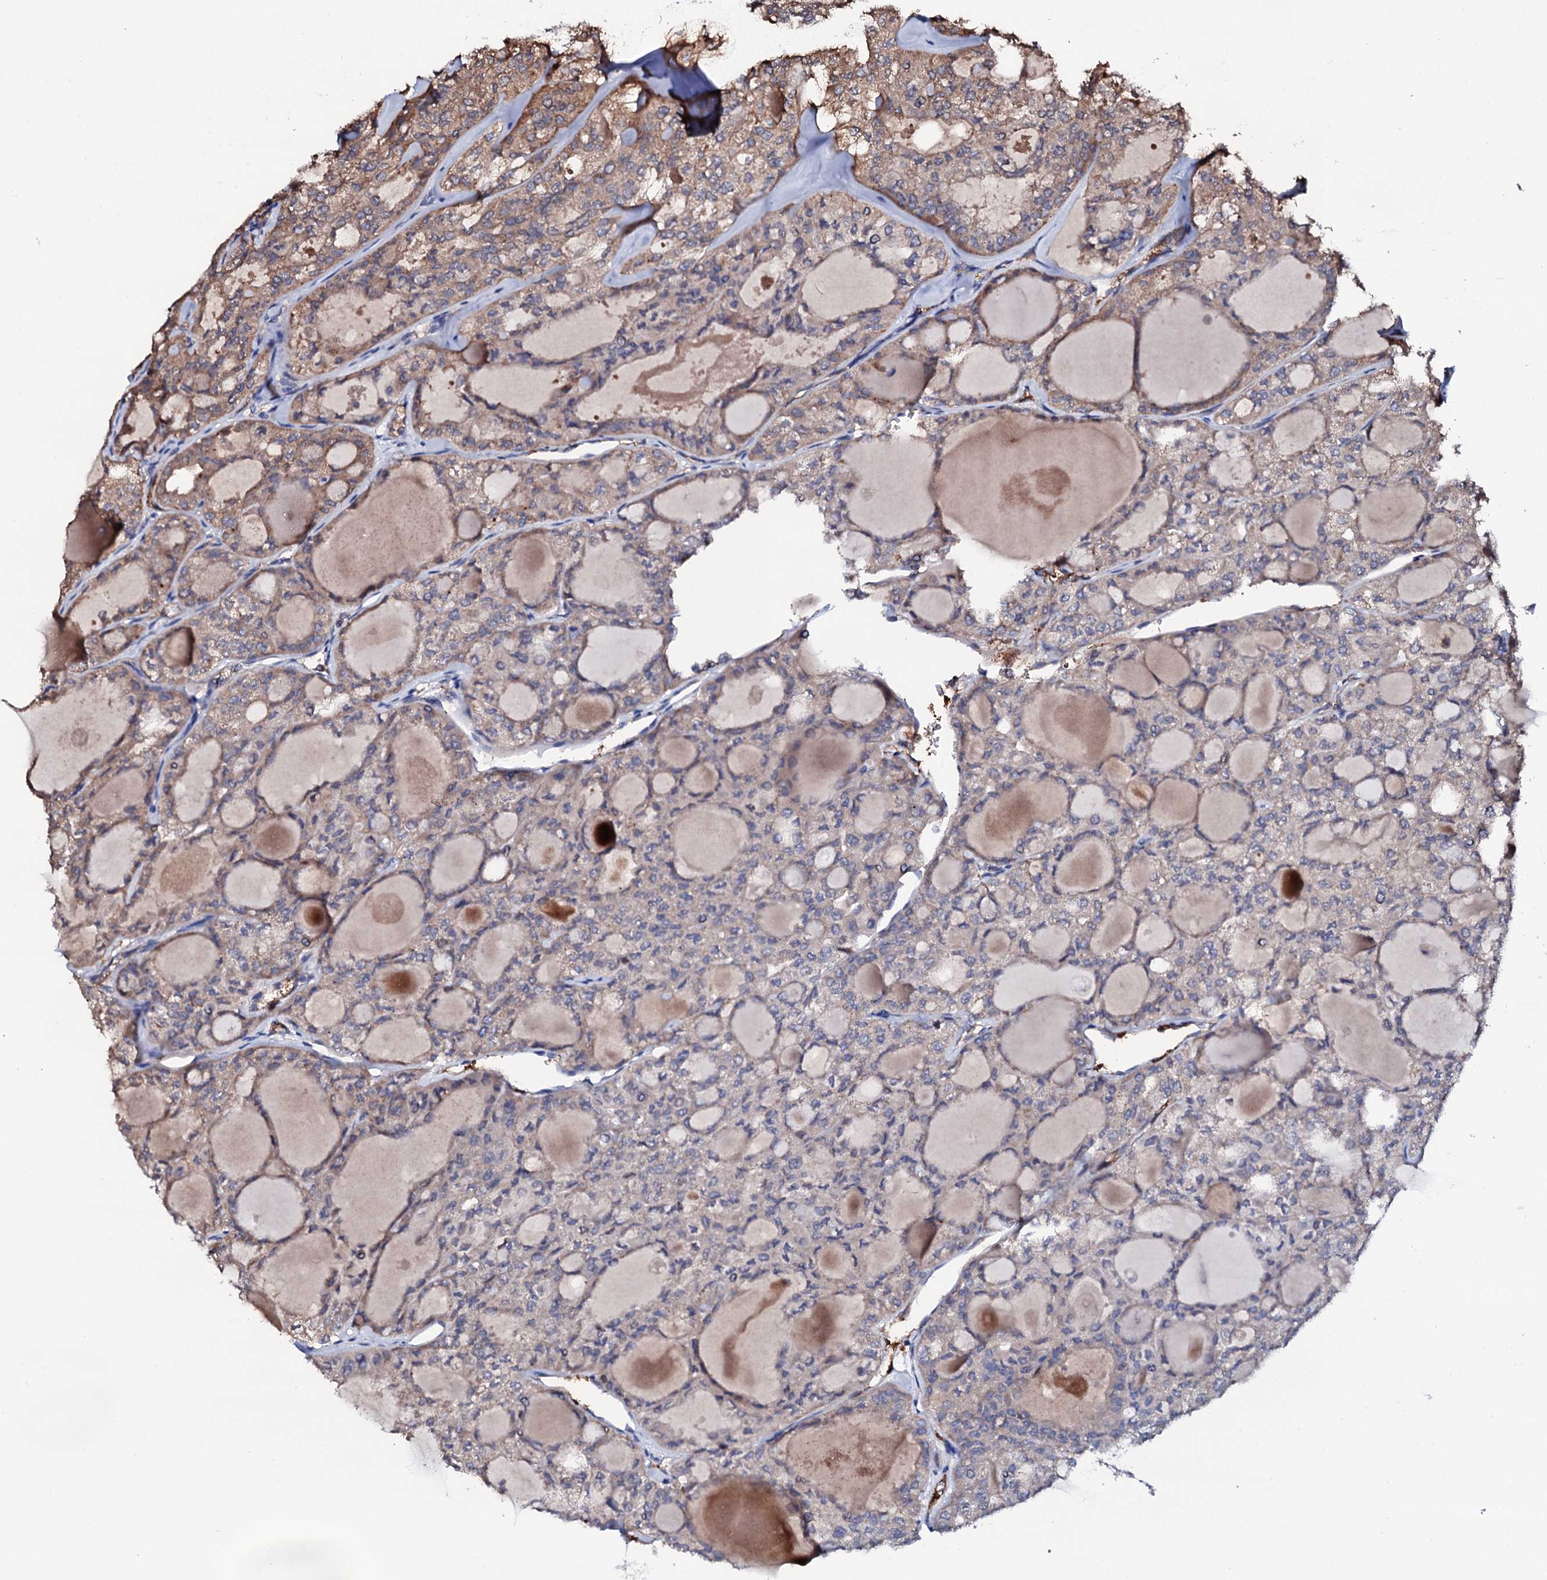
{"staining": {"intensity": "weak", "quantity": "25%-75%", "location": "cytoplasmic/membranous"}, "tissue": "thyroid cancer", "cell_type": "Tumor cells", "image_type": "cancer", "snomed": [{"axis": "morphology", "description": "Follicular adenoma carcinoma, NOS"}, {"axis": "topography", "description": "Thyroid gland"}], "caption": "Thyroid cancer tissue shows weak cytoplasmic/membranous positivity in approximately 25%-75% of tumor cells (Stains: DAB (3,3'-diaminobenzidine) in brown, nuclei in blue, Microscopy: brightfield microscopy at high magnification).", "gene": "TCAF2", "patient": {"sex": "male", "age": 75}}